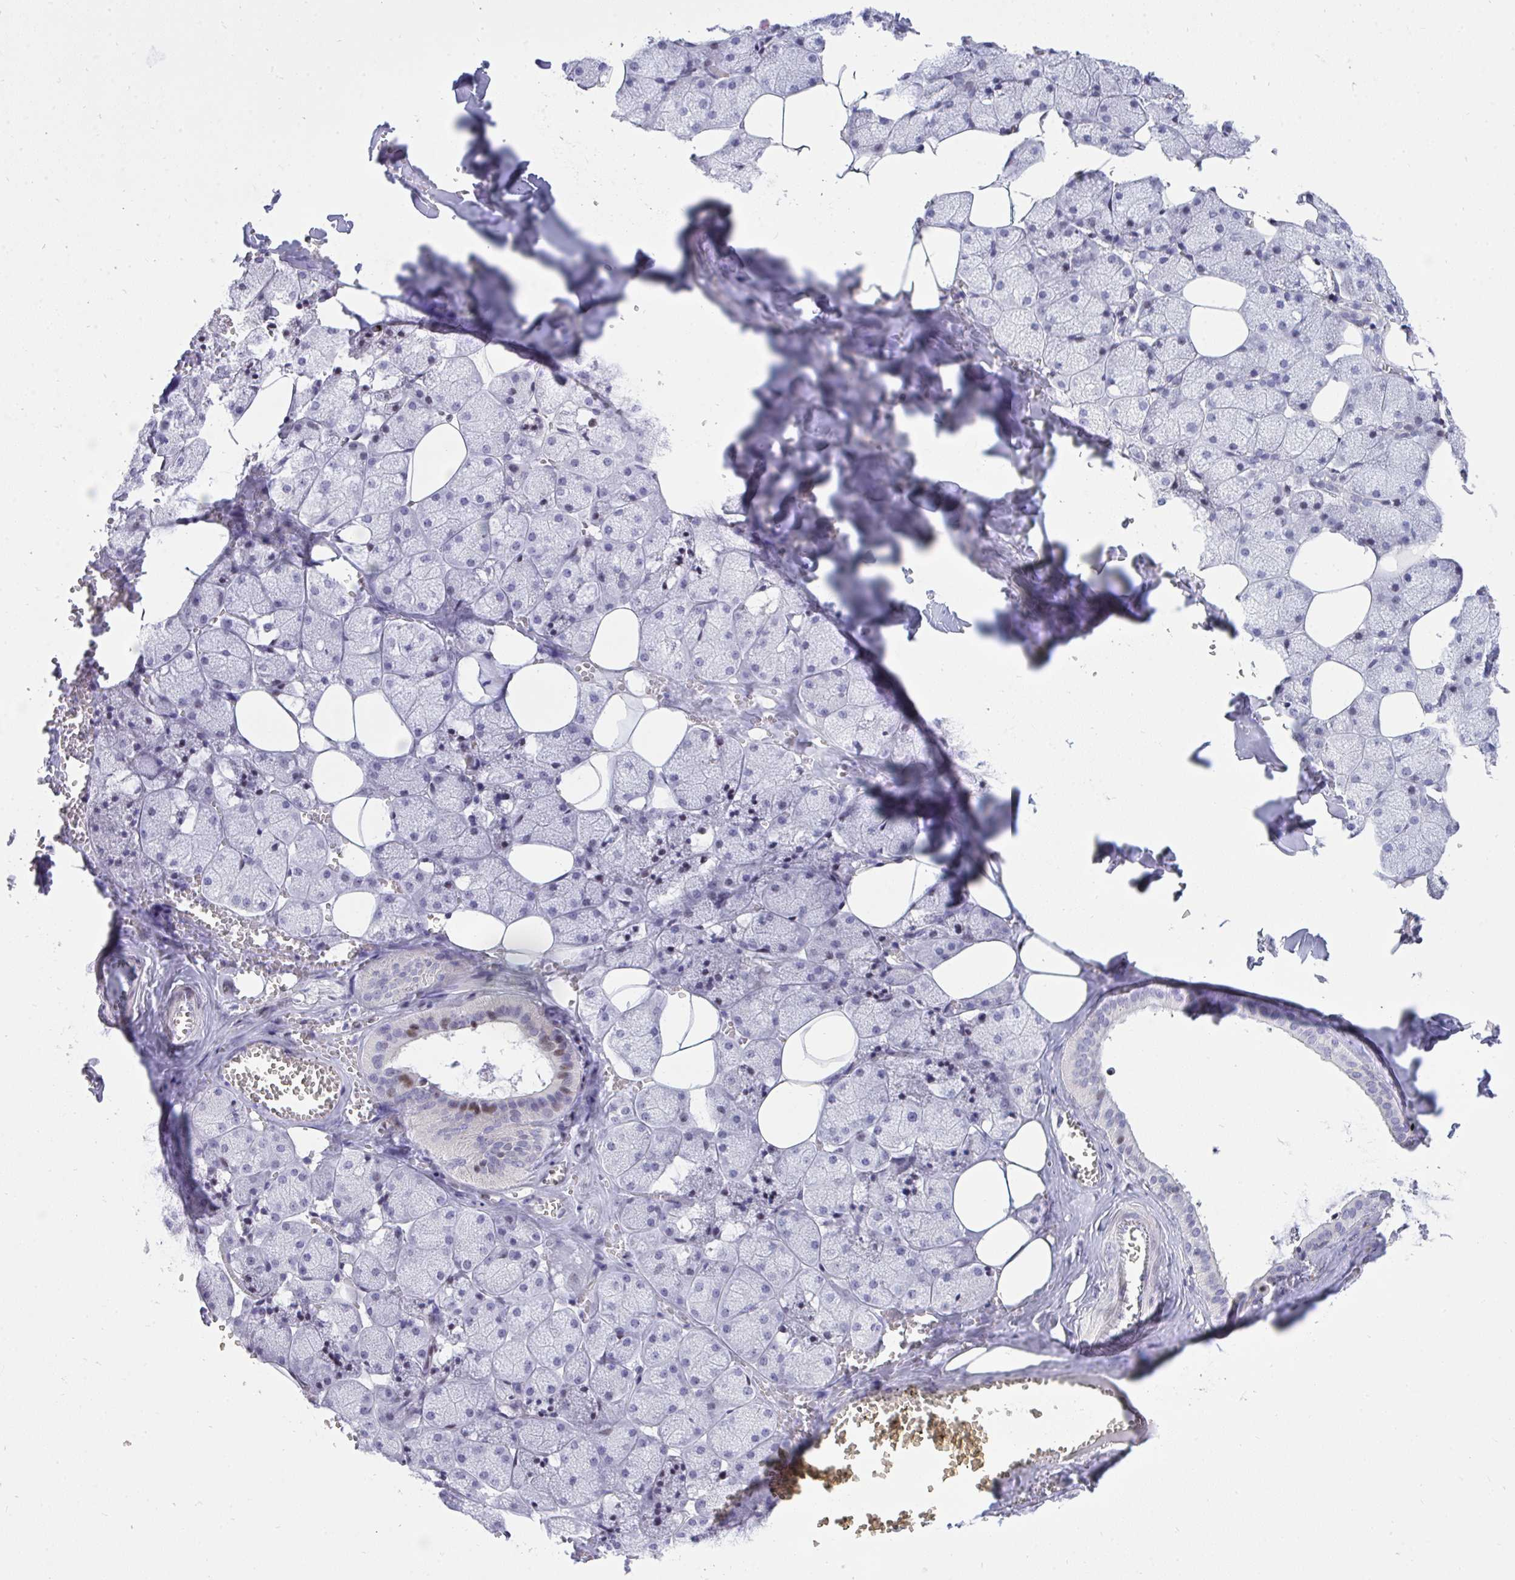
{"staining": {"intensity": "moderate", "quantity": "<25%", "location": "nuclear"}, "tissue": "salivary gland", "cell_type": "Glandular cells", "image_type": "normal", "snomed": [{"axis": "morphology", "description": "Normal tissue, NOS"}, {"axis": "topography", "description": "Salivary gland"}, {"axis": "topography", "description": "Peripheral nerve tissue"}], "caption": "The image shows a brown stain indicating the presence of a protein in the nuclear of glandular cells in salivary gland. The staining was performed using DAB to visualize the protein expression in brown, while the nuclei were stained in blue with hematoxylin (Magnification: 20x).", "gene": "PLPPR3", "patient": {"sex": "male", "age": 38}}